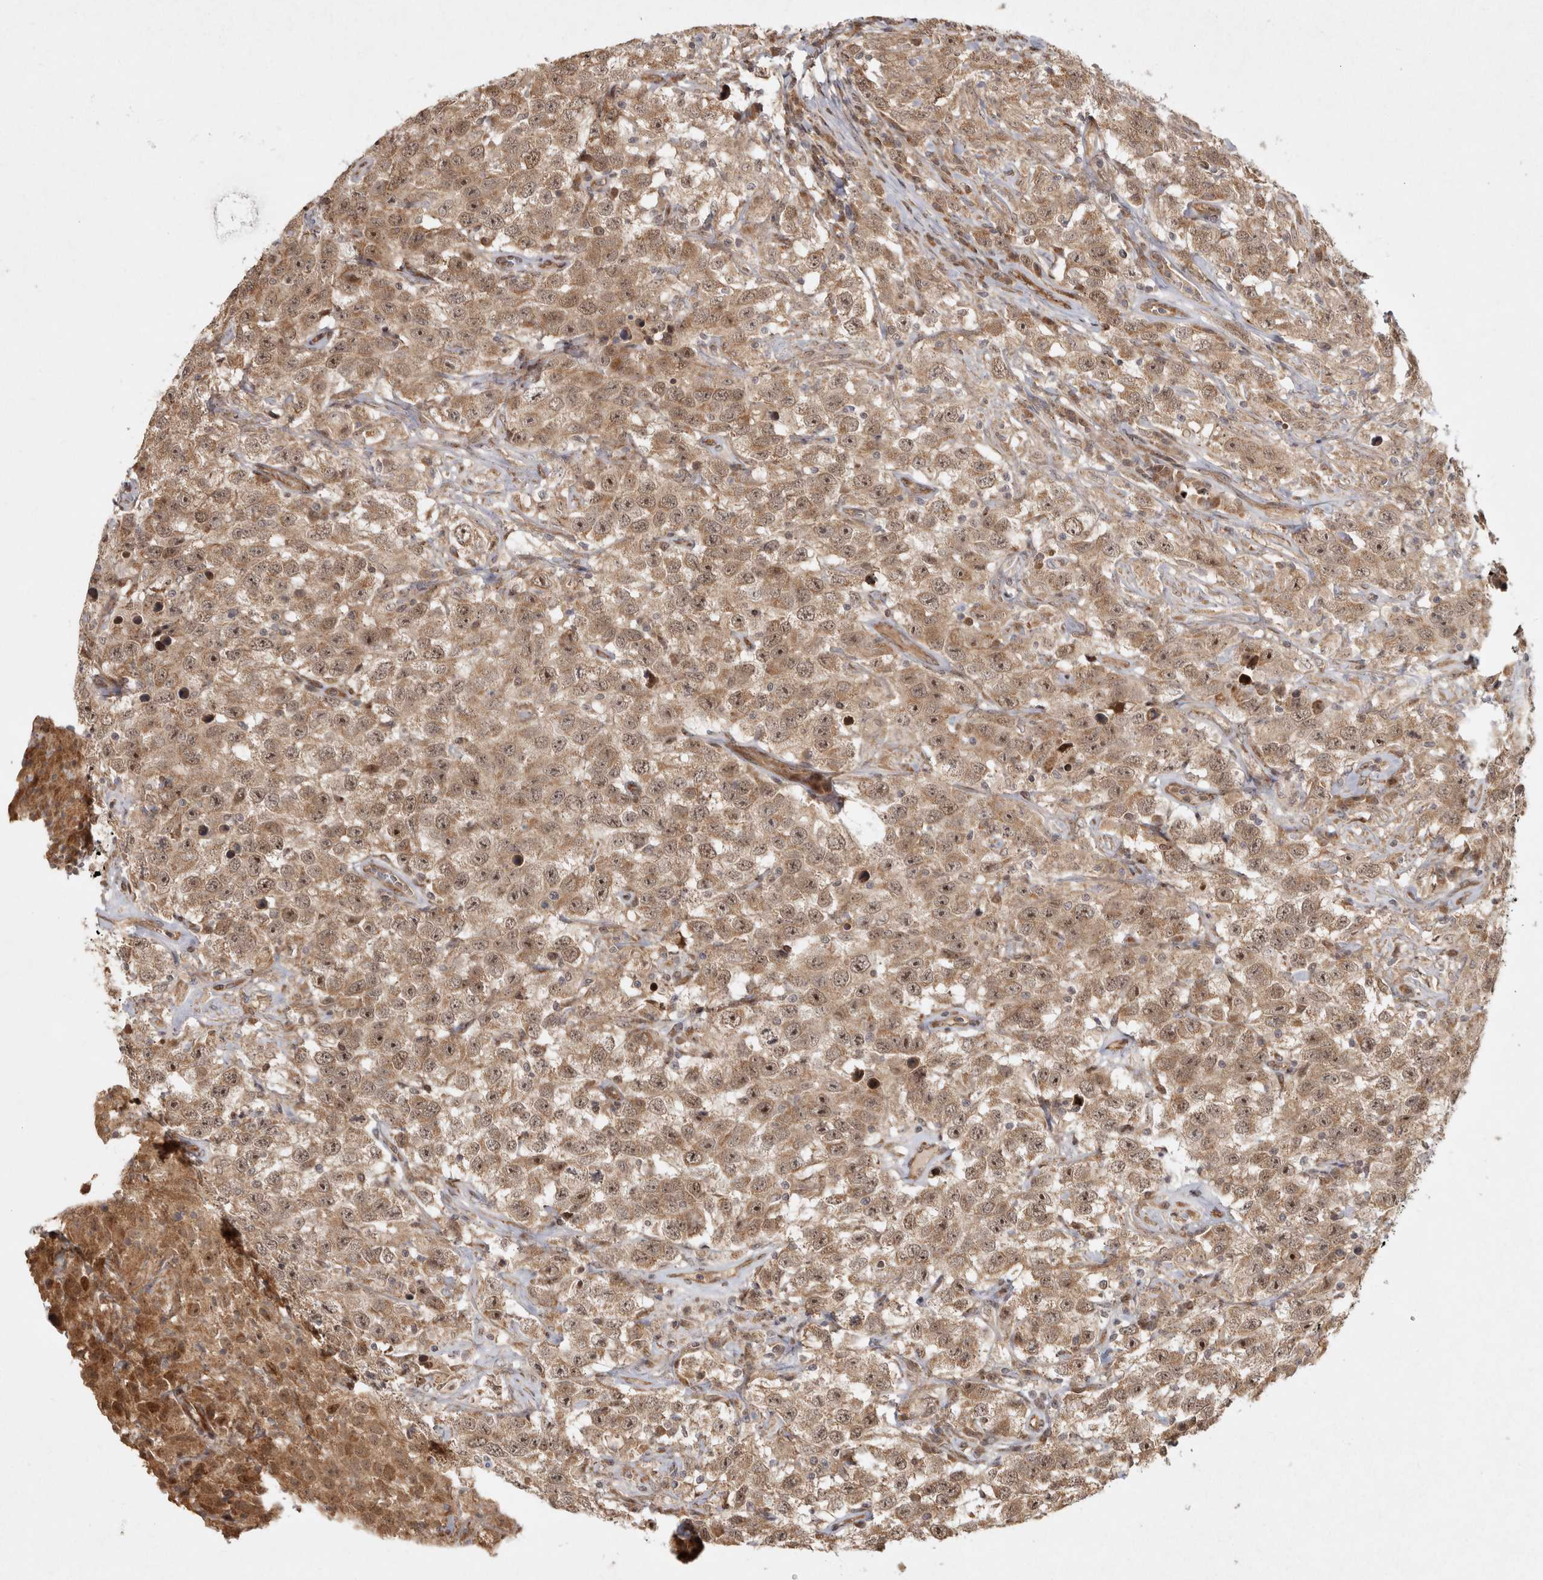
{"staining": {"intensity": "moderate", "quantity": ">75%", "location": "cytoplasmic/membranous,nuclear"}, "tissue": "testis cancer", "cell_type": "Tumor cells", "image_type": "cancer", "snomed": [{"axis": "morphology", "description": "Seminoma, NOS"}, {"axis": "topography", "description": "Testis"}], "caption": "Immunohistochemical staining of testis cancer (seminoma) shows medium levels of moderate cytoplasmic/membranous and nuclear protein expression in about >75% of tumor cells.", "gene": "CAMSAP2", "patient": {"sex": "male", "age": 41}}